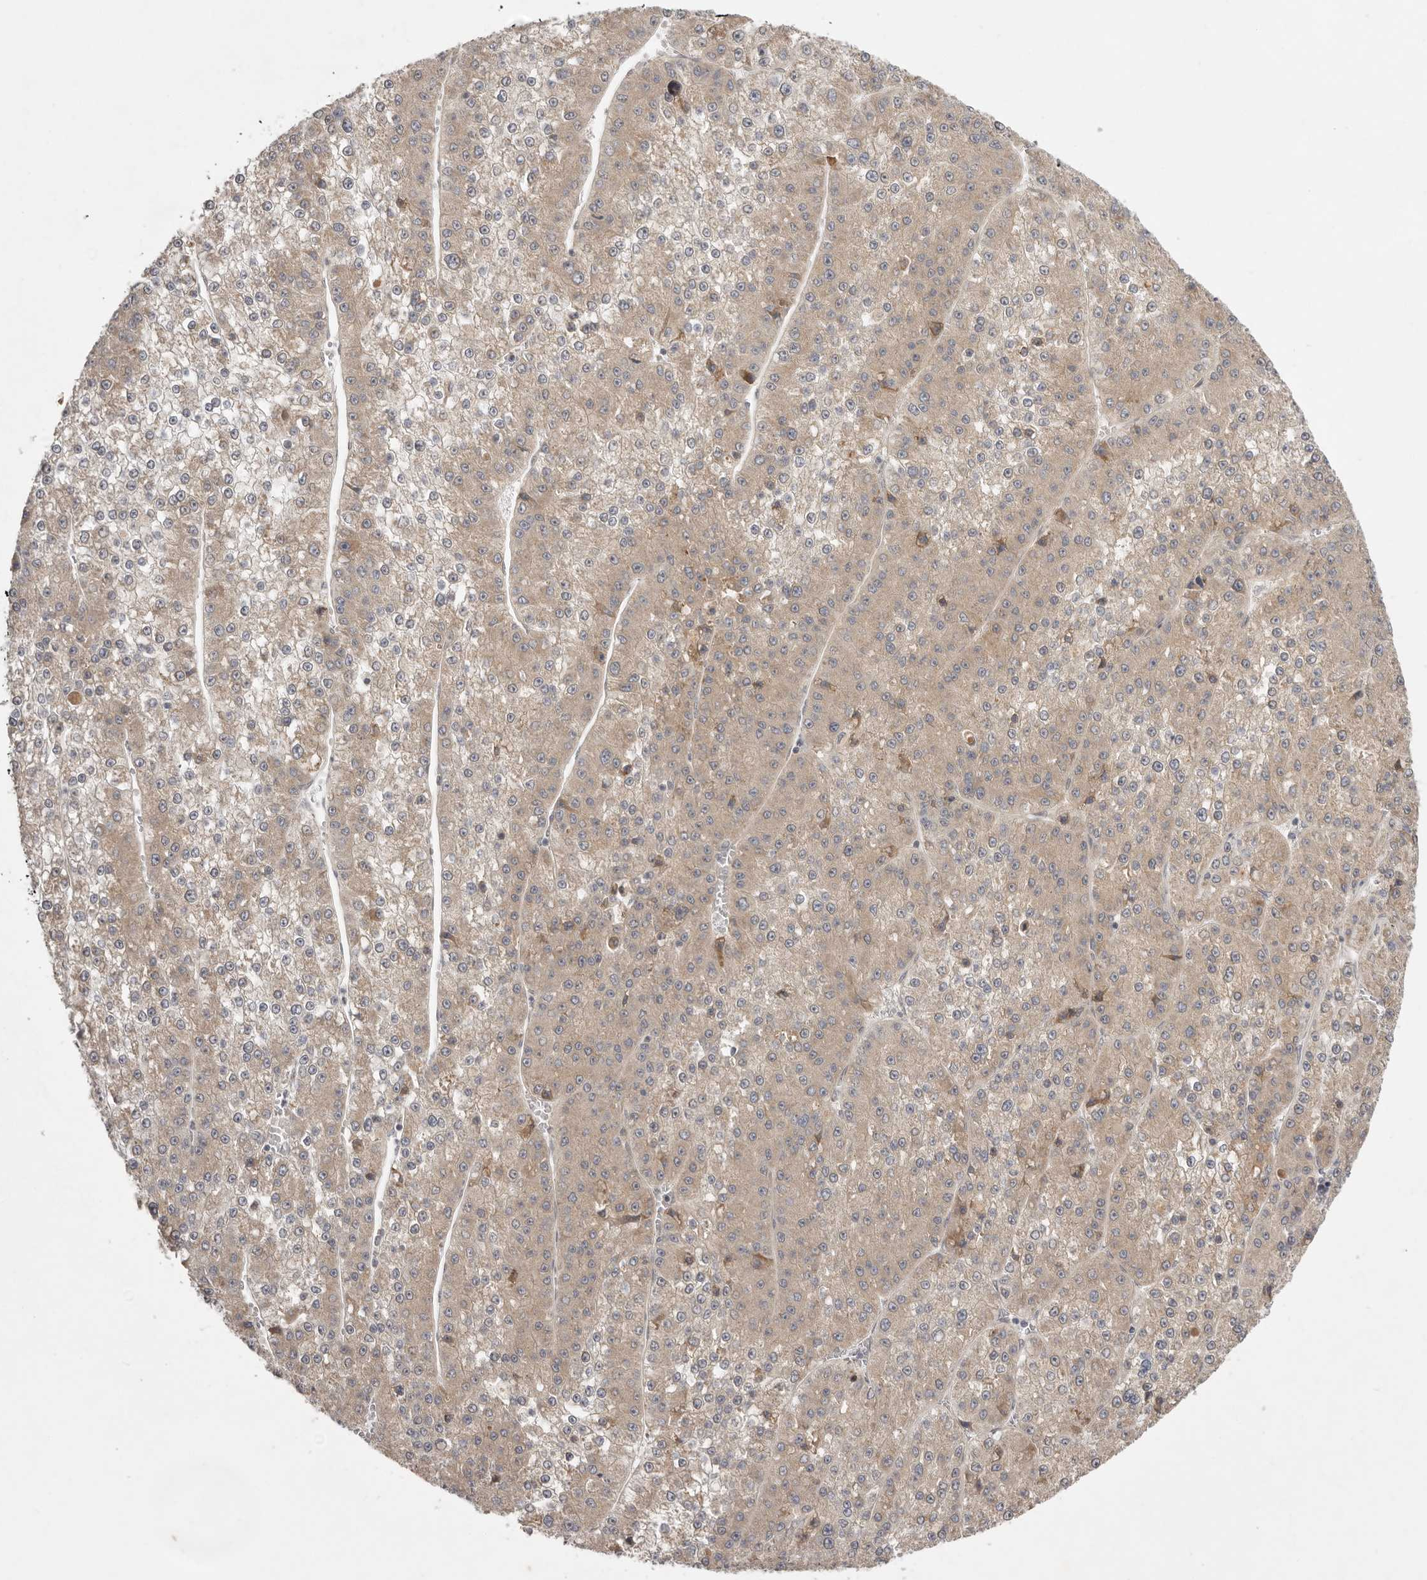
{"staining": {"intensity": "weak", "quantity": ">75%", "location": "cytoplasmic/membranous"}, "tissue": "liver cancer", "cell_type": "Tumor cells", "image_type": "cancer", "snomed": [{"axis": "morphology", "description": "Carcinoma, Hepatocellular, NOS"}, {"axis": "topography", "description": "Liver"}], "caption": "Brown immunohistochemical staining in liver hepatocellular carcinoma reveals weak cytoplasmic/membranous positivity in approximately >75% of tumor cells.", "gene": "NSUN4", "patient": {"sex": "female", "age": 73}}